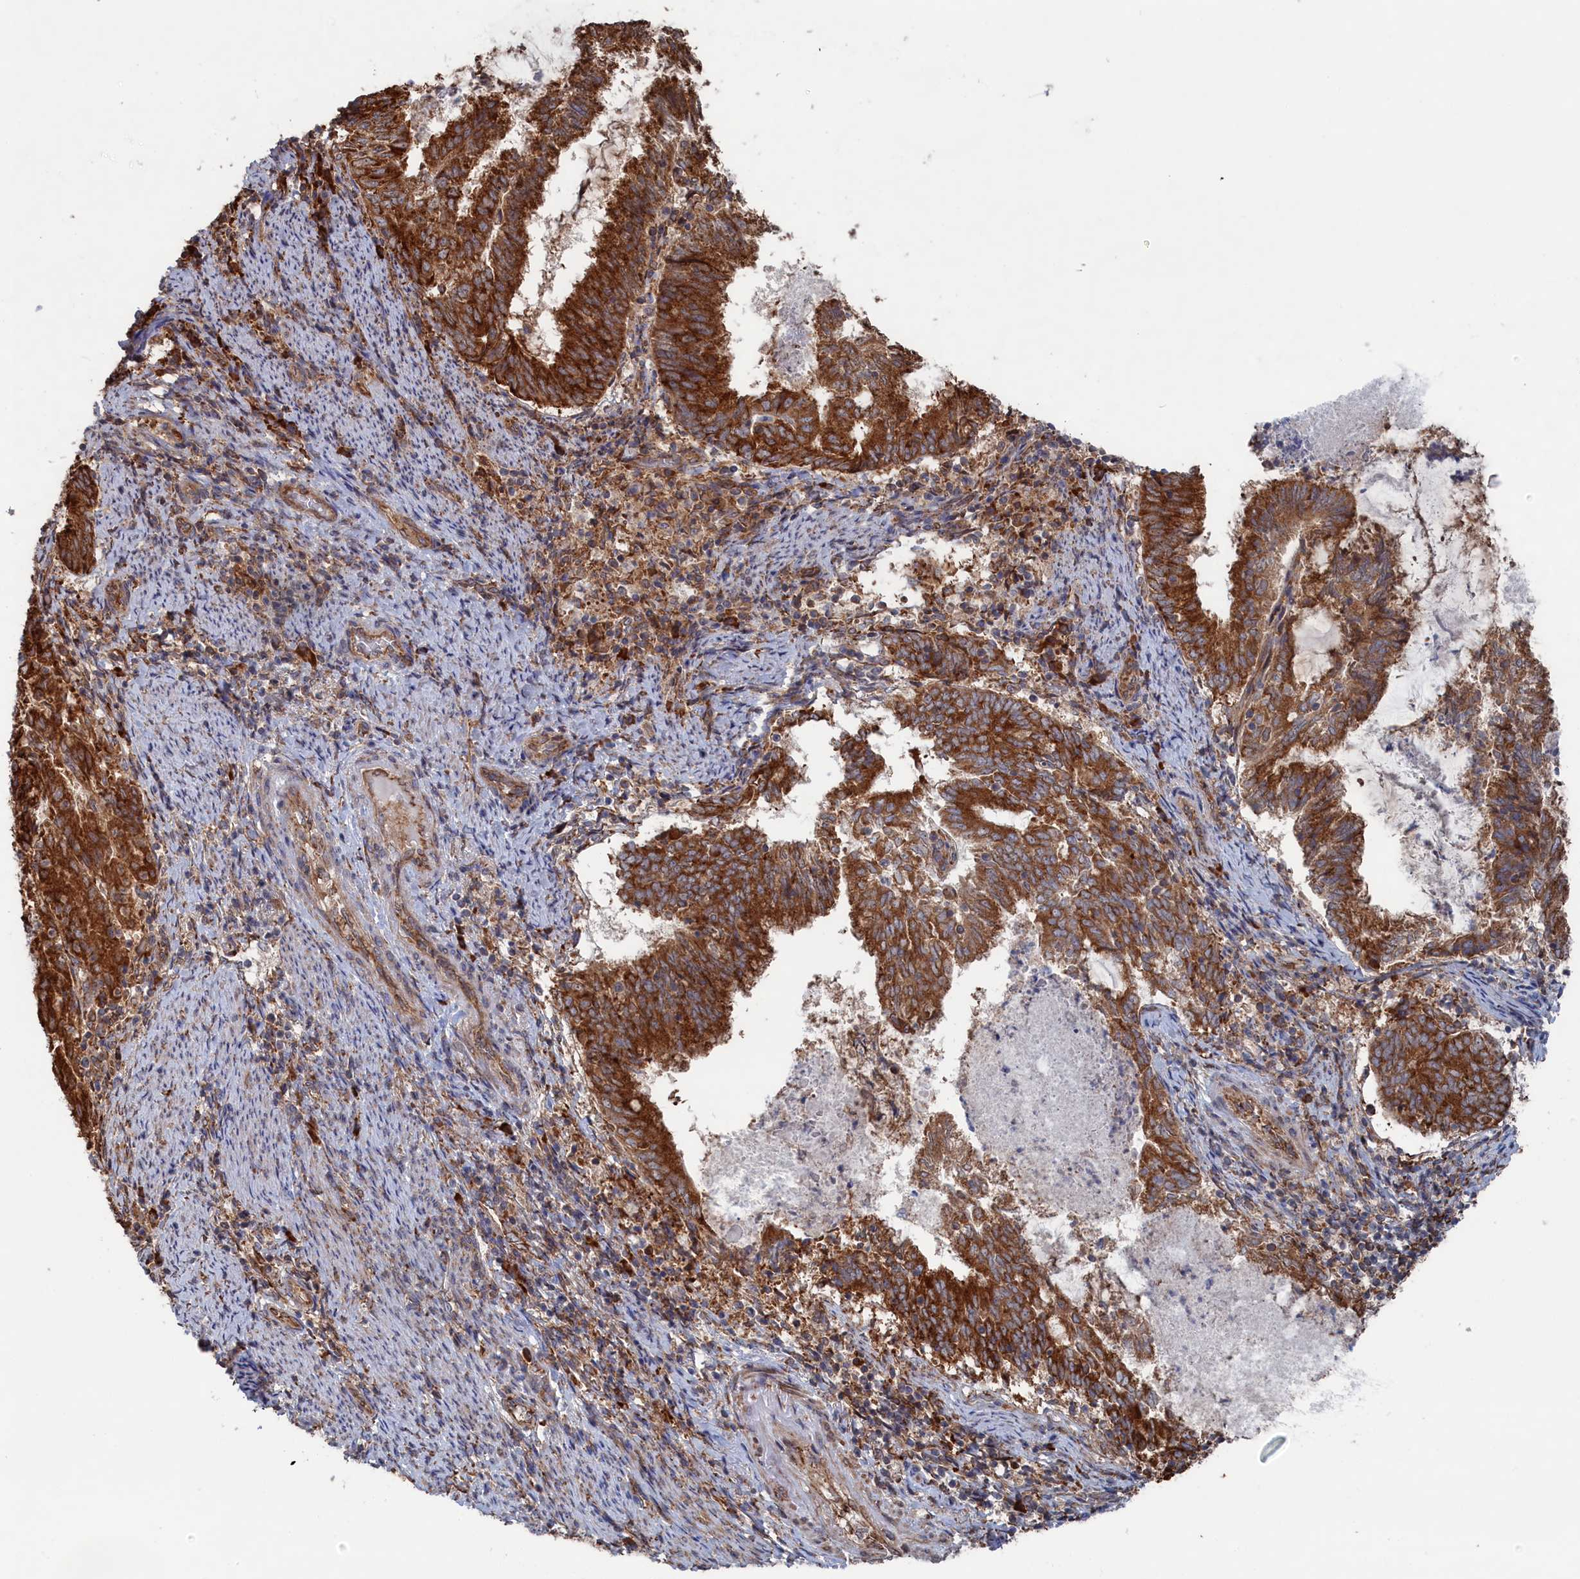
{"staining": {"intensity": "strong", "quantity": ">75%", "location": "cytoplasmic/membranous"}, "tissue": "endometrial cancer", "cell_type": "Tumor cells", "image_type": "cancer", "snomed": [{"axis": "morphology", "description": "Adenocarcinoma, NOS"}, {"axis": "topography", "description": "Endometrium"}], "caption": "Protein expression analysis of endometrial cancer (adenocarcinoma) exhibits strong cytoplasmic/membranous staining in about >75% of tumor cells.", "gene": "BPIFB6", "patient": {"sex": "female", "age": 80}}